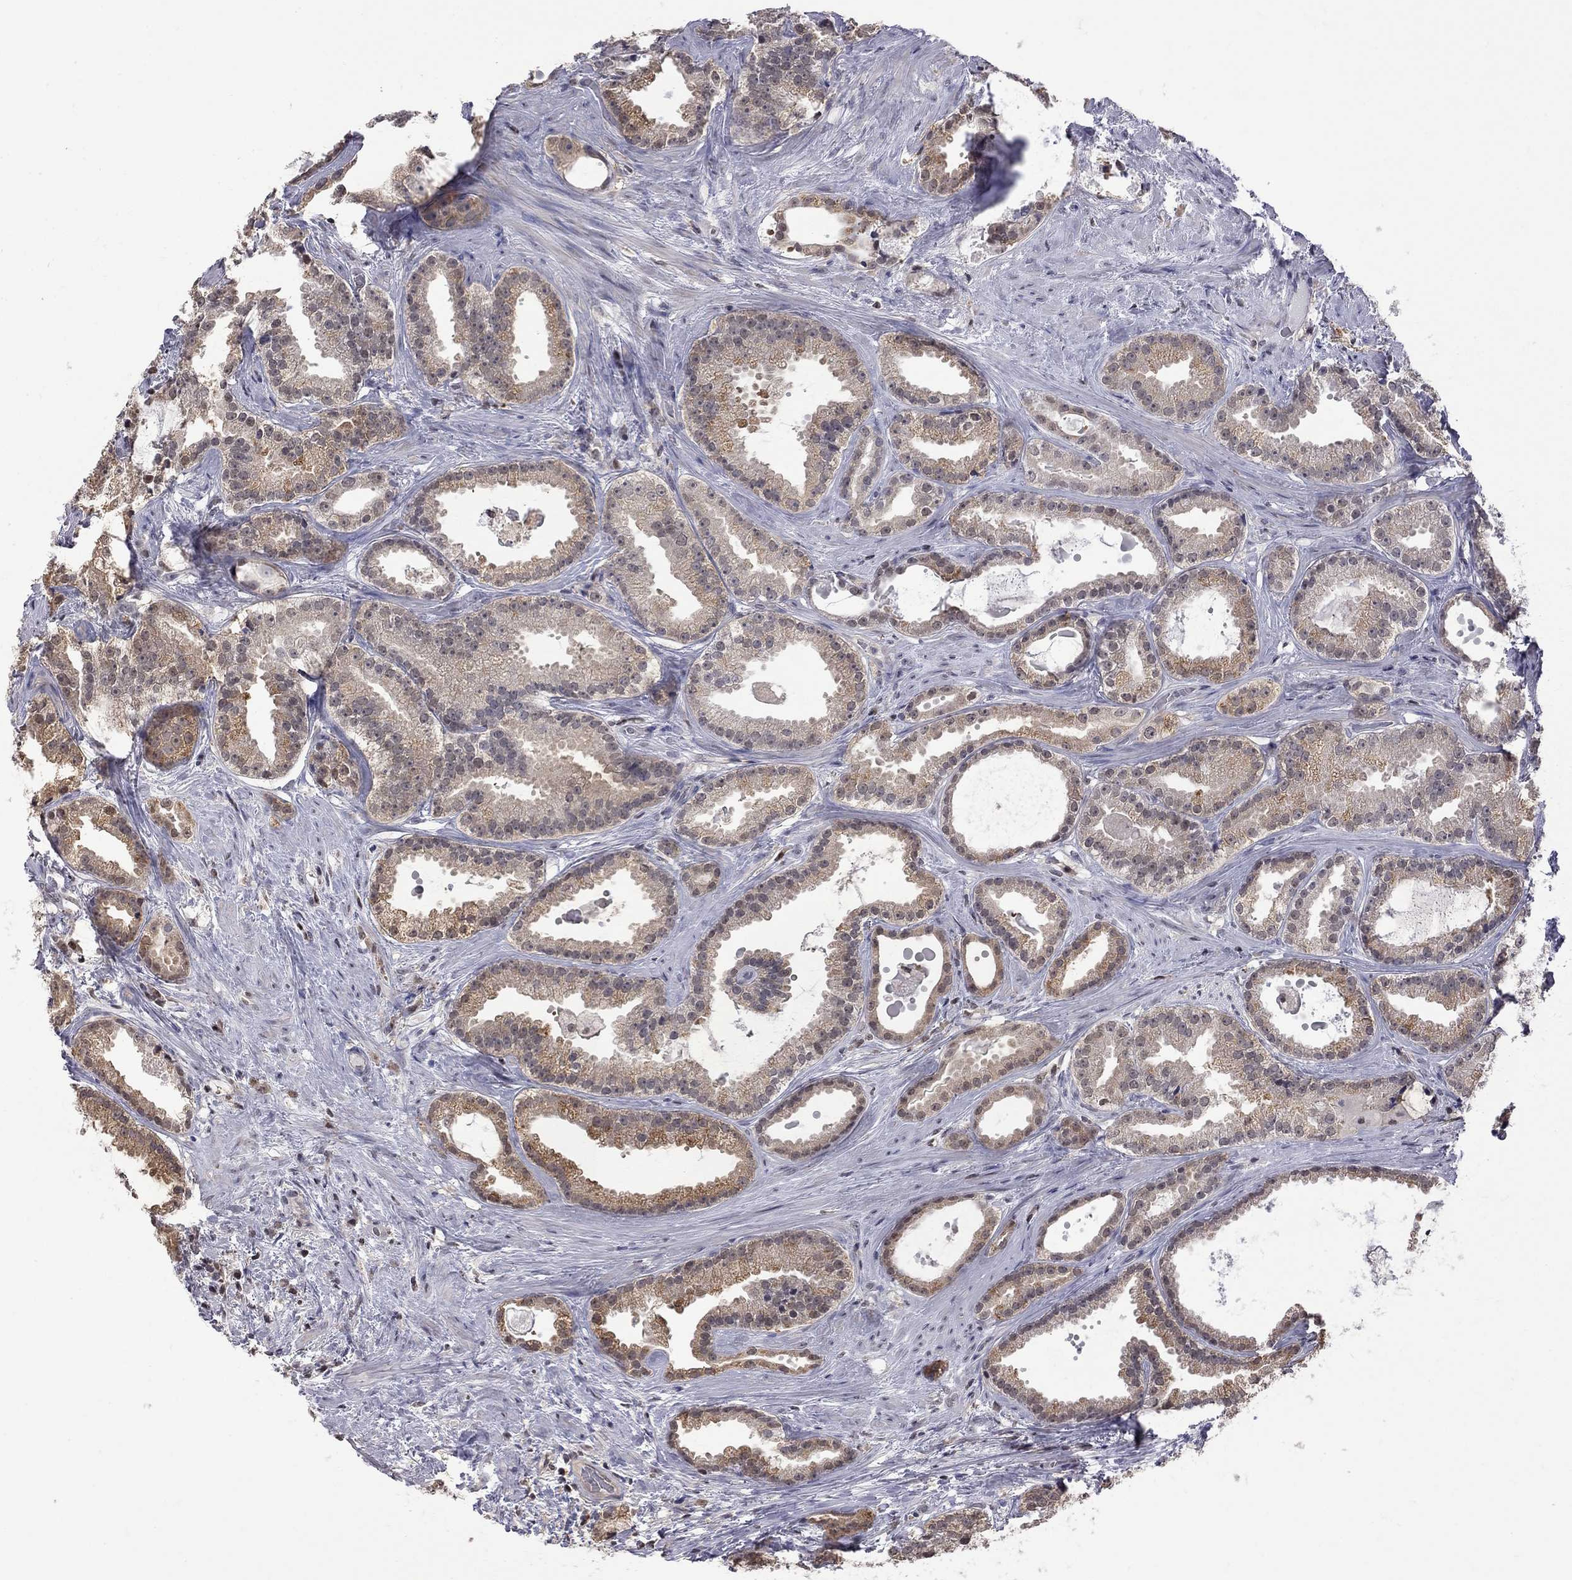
{"staining": {"intensity": "moderate", "quantity": "<25%", "location": "cytoplasmic/membranous"}, "tissue": "prostate cancer", "cell_type": "Tumor cells", "image_type": "cancer", "snomed": [{"axis": "morphology", "description": "Adenocarcinoma, NOS"}, {"axis": "morphology", "description": "Adenocarcinoma, High grade"}, {"axis": "topography", "description": "Prostate"}], "caption": "This is an image of IHC staining of prostate cancer, which shows moderate positivity in the cytoplasmic/membranous of tumor cells.", "gene": "RFWD3", "patient": {"sex": "male", "age": 64}}